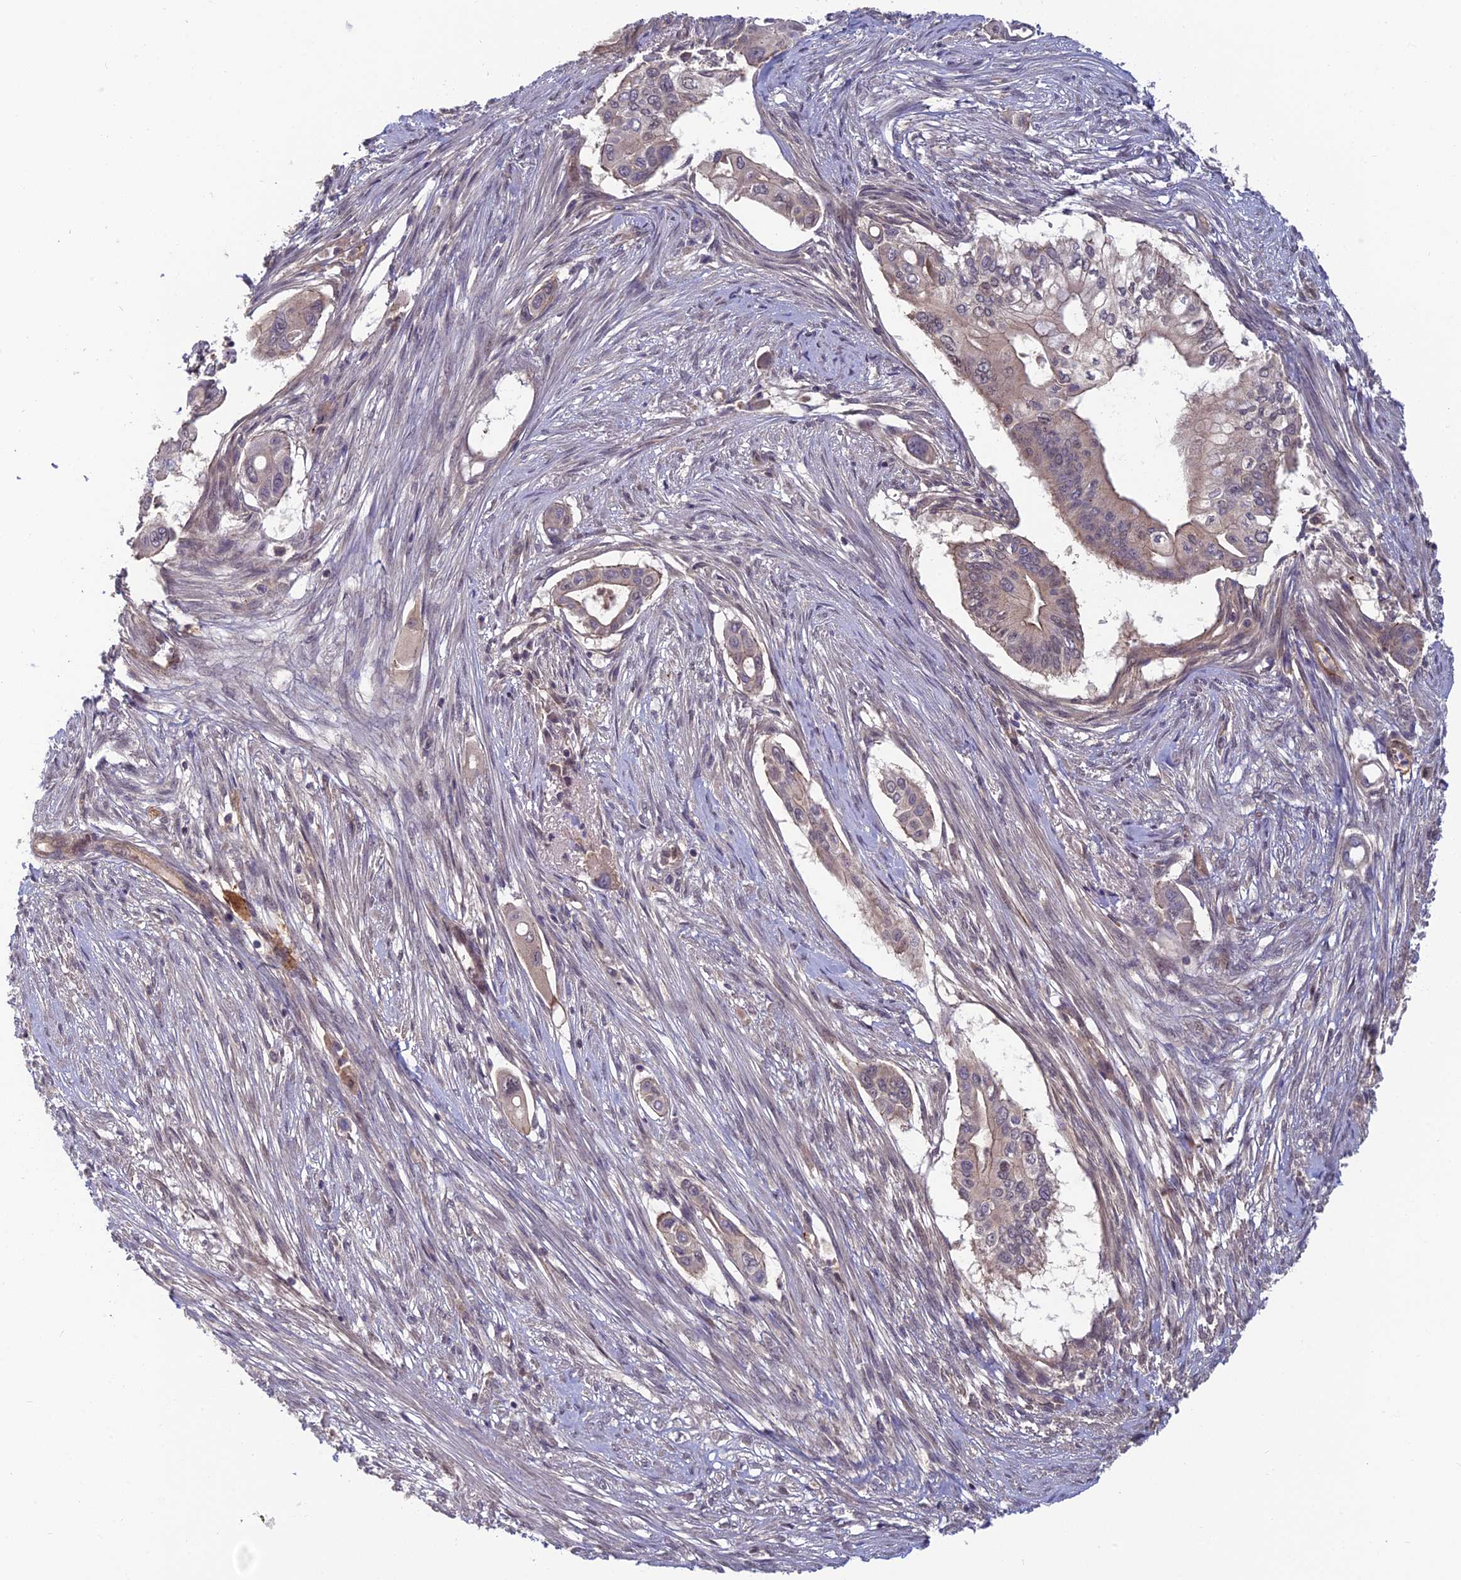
{"staining": {"intensity": "weak", "quantity": "25%-75%", "location": "cytoplasmic/membranous,nuclear"}, "tissue": "pancreatic cancer", "cell_type": "Tumor cells", "image_type": "cancer", "snomed": [{"axis": "morphology", "description": "Adenocarcinoma, NOS"}, {"axis": "topography", "description": "Pancreas"}], "caption": "Pancreatic cancer (adenocarcinoma) stained with DAB IHC shows low levels of weak cytoplasmic/membranous and nuclear expression in about 25%-75% of tumor cells.", "gene": "PIKFYVE", "patient": {"sex": "male", "age": 68}}